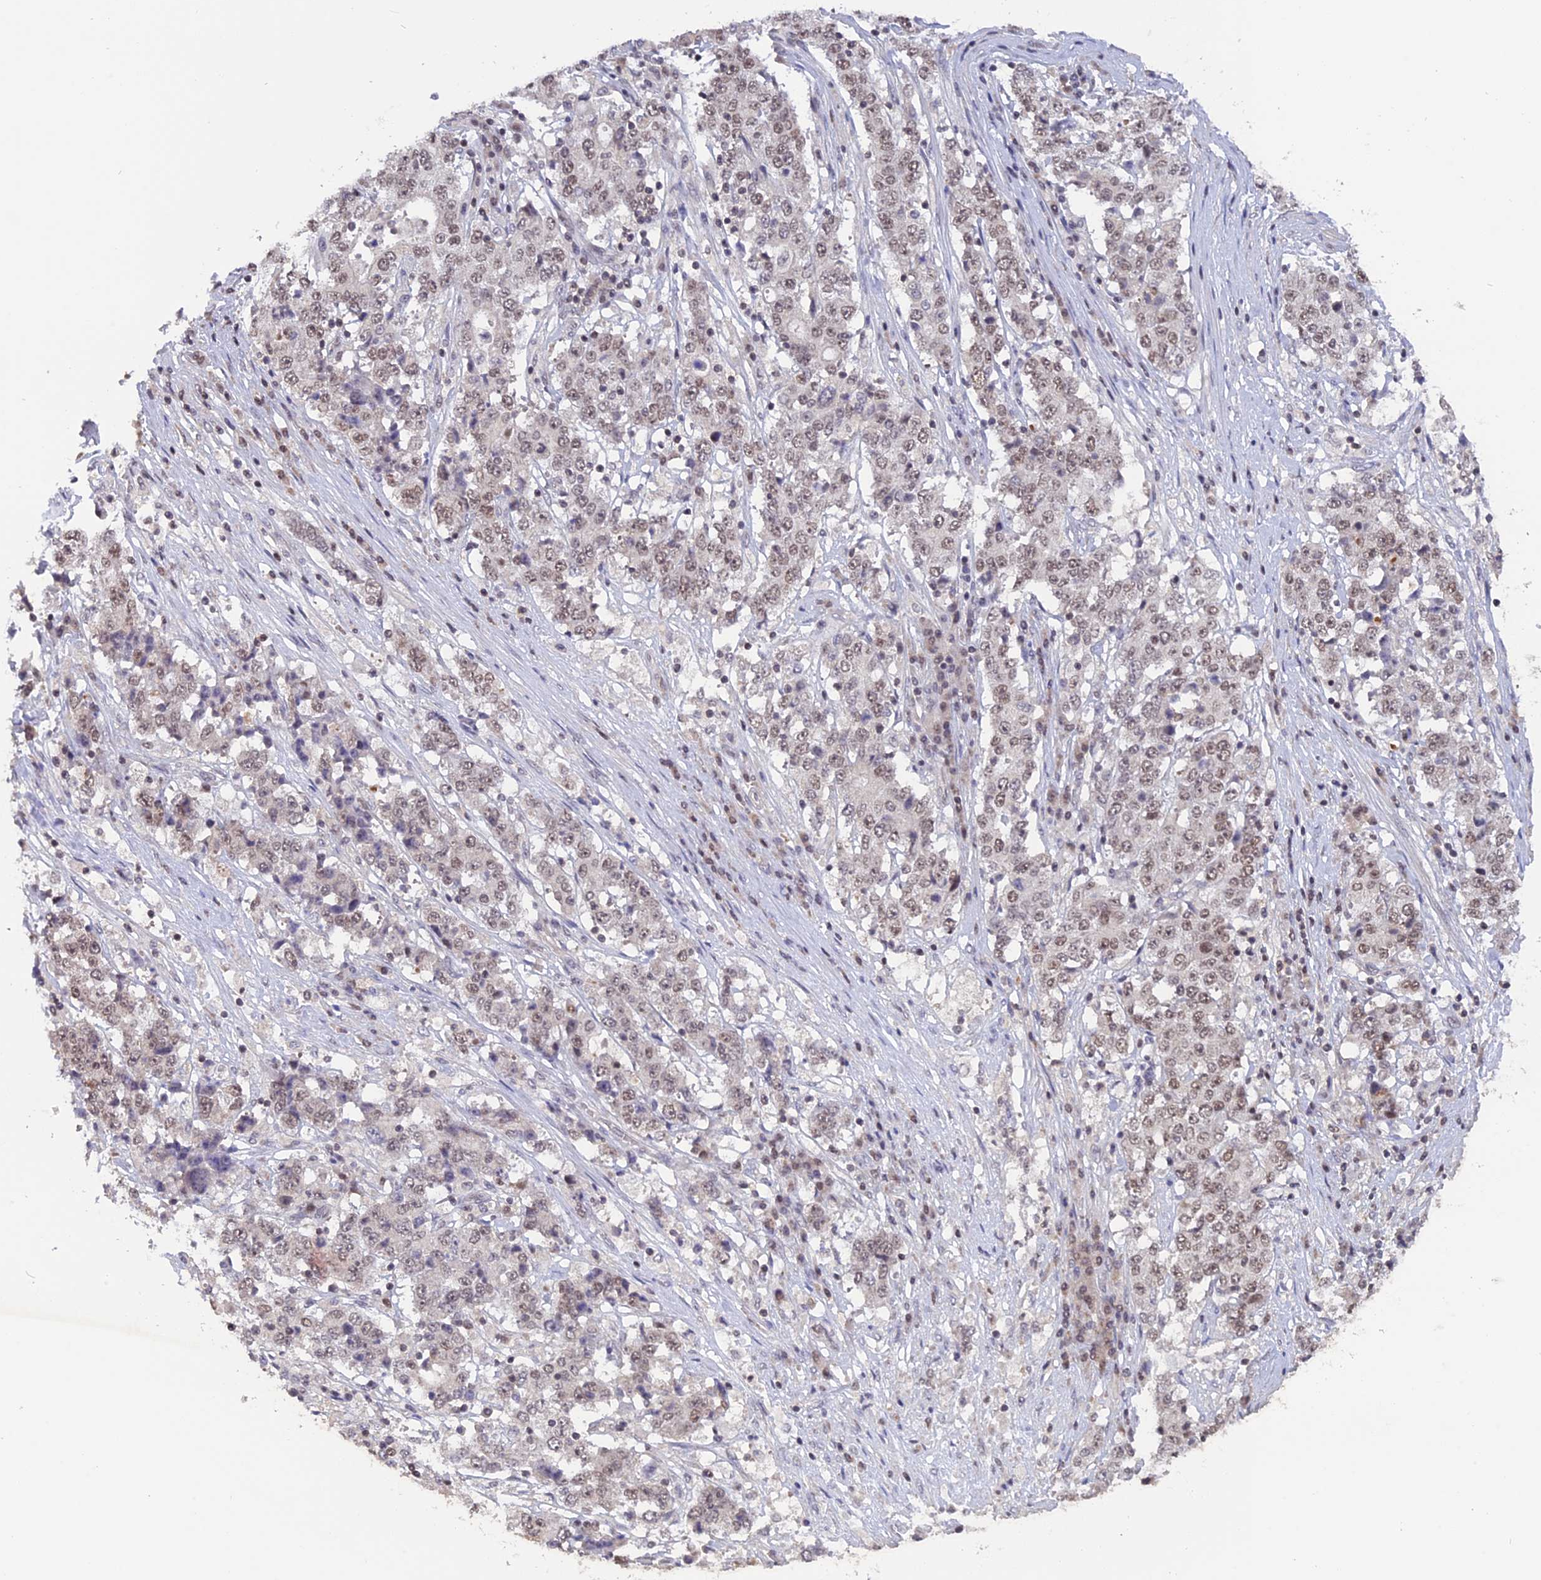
{"staining": {"intensity": "weak", "quantity": "25%-75%", "location": "nuclear"}, "tissue": "stomach cancer", "cell_type": "Tumor cells", "image_type": "cancer", "snomed": [{"axis": "morphology", "description": "Adenocarcinoma, NOS"}, {"axis": "topography", "description": "Stomach"}], "caption": "Stomach cancer (adenocarcinoma) stained for a protein displays weak nuclear positivity in tumor cells.", "gene": "RFC5", "patient": {"sex": "male", "age": 59}}